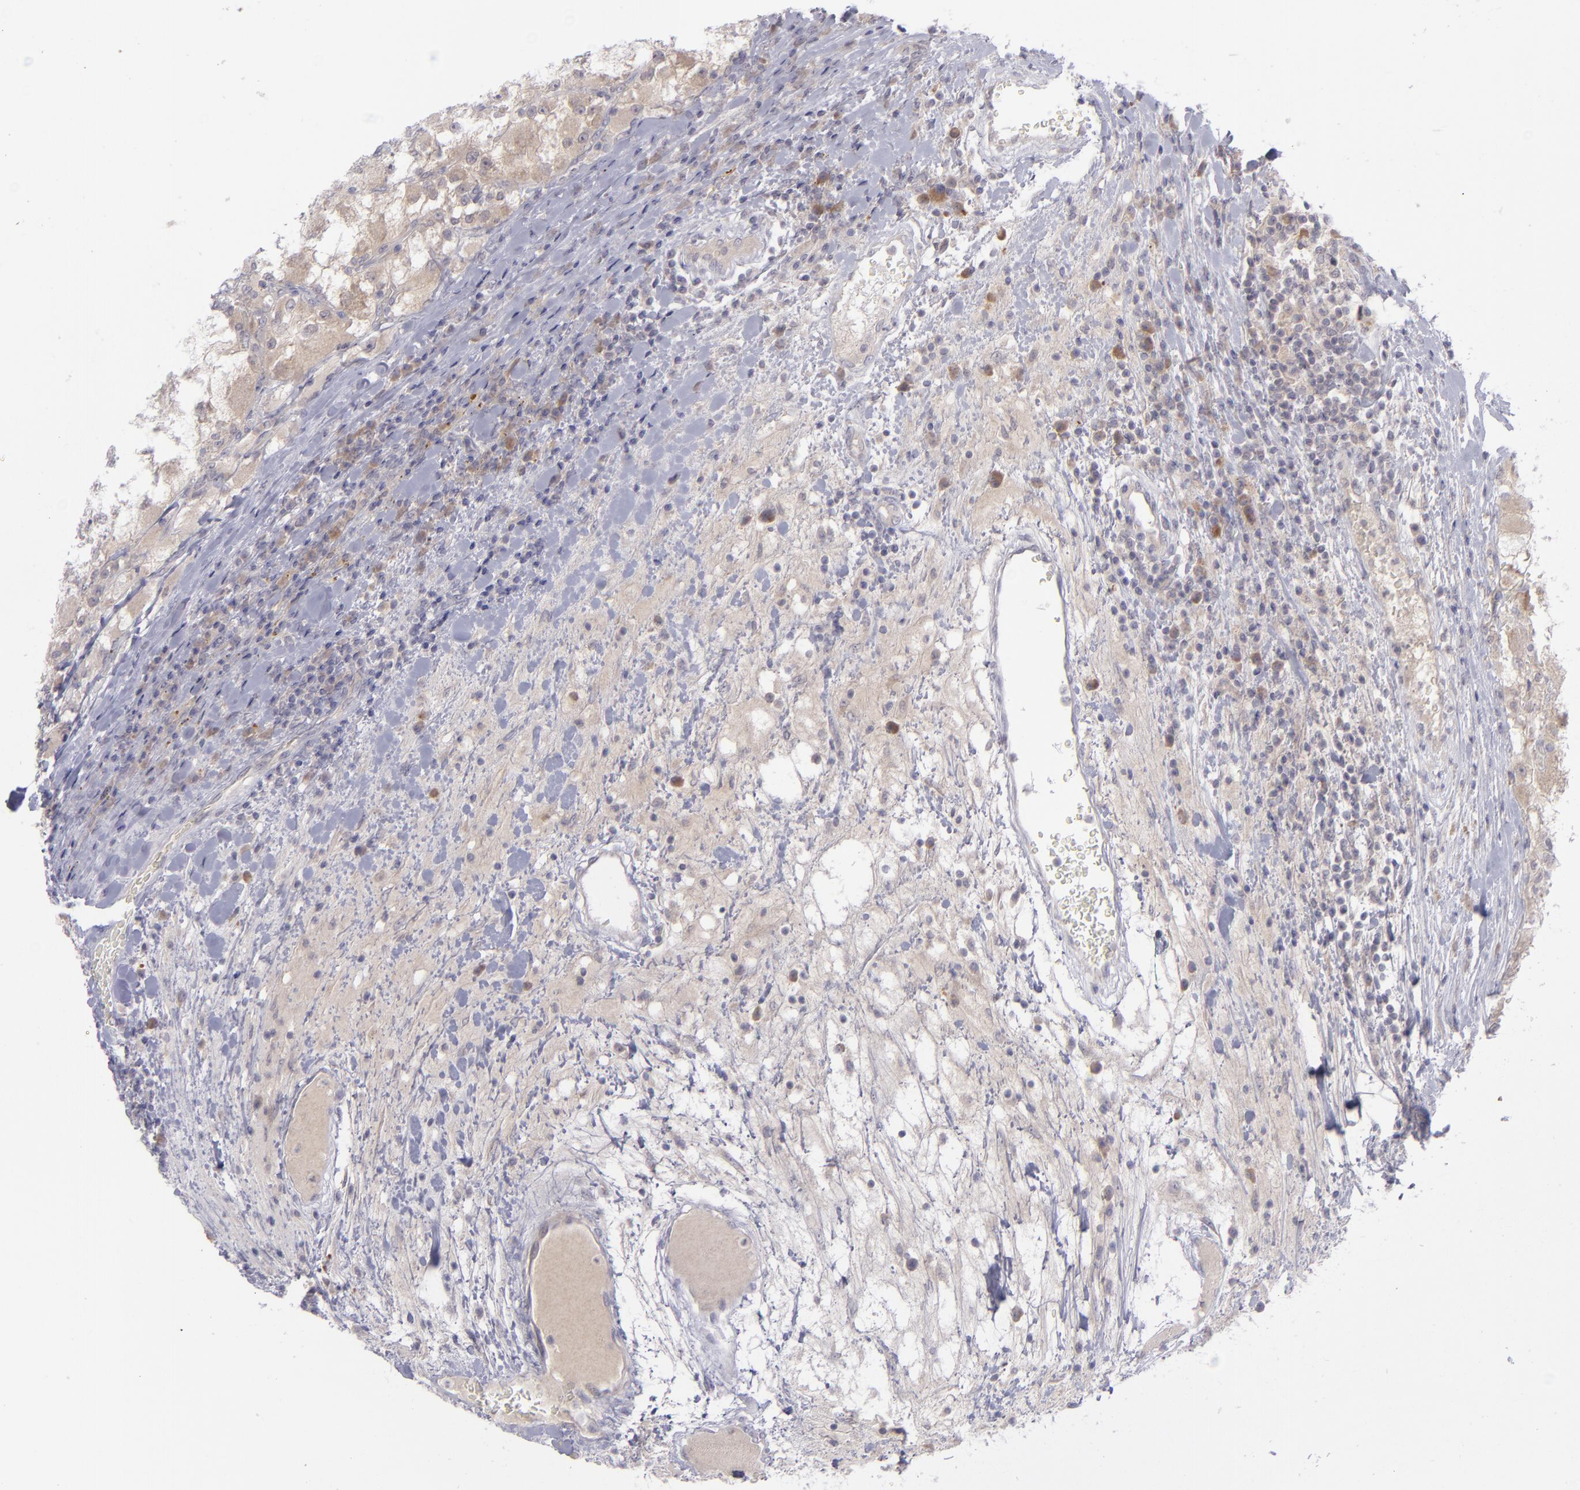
{"staining": {"intensity": "weak", "quantity": "<25%", "location": "cytoplasmic/membranous"}, "tissue": "renal cancer", "cell_type": "Tumor cells", "image_type": "cancer", "snomed": [{"axis": "morphology", "description": "Adenocarcinoma, NOS"}, {"axis": "topography", "description": "Kidney"}], "caption": "High magnification brightfield microscopy of renal cancer (adenocarcinoma) stained with DAB (brown) and counterstained with hematoxylin (blue): tumor cells show no significant positivity.", "gene": "EVPL", "patient": {"sex": "female", "age": 73}}